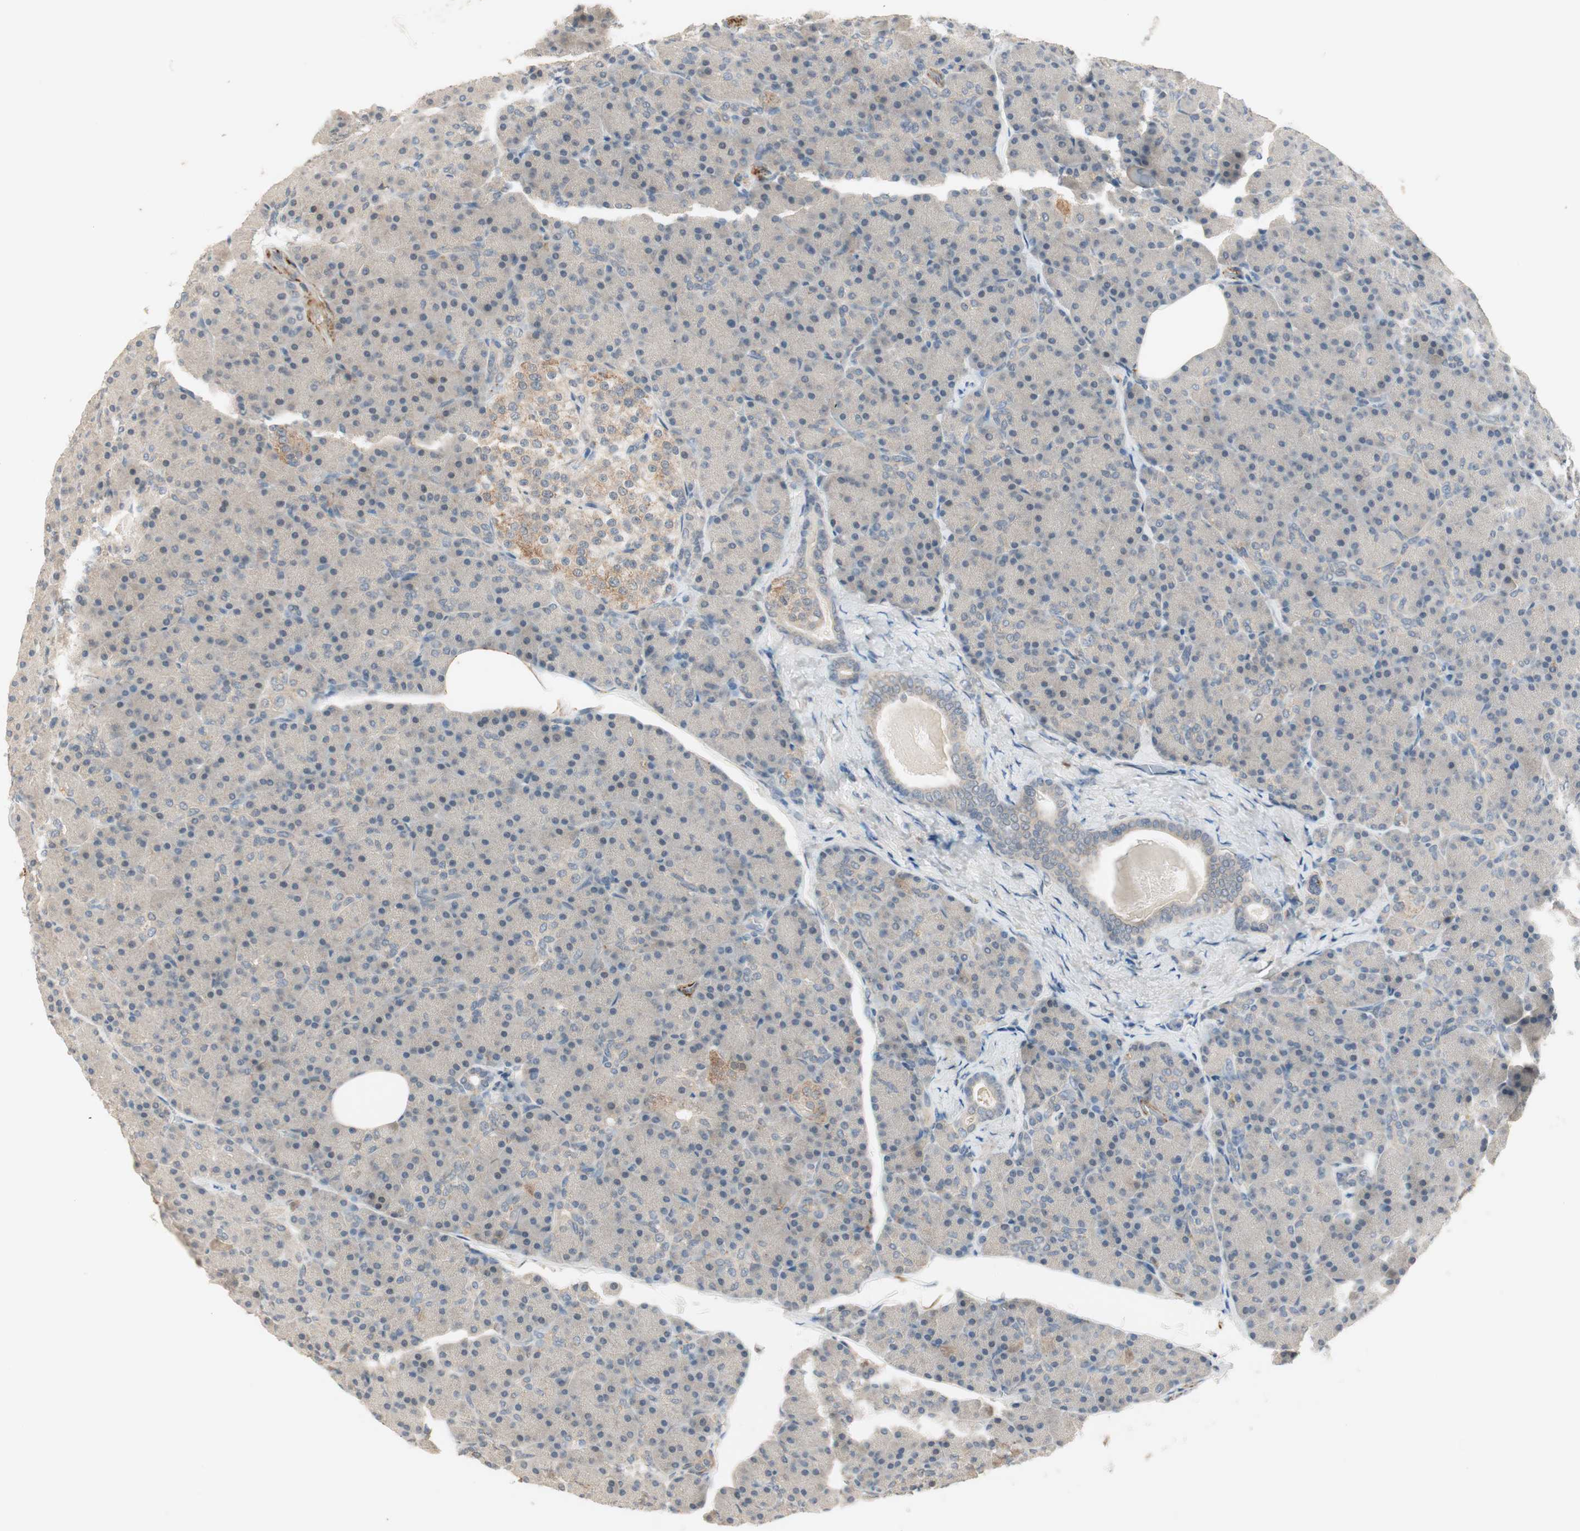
{"staining": {"intensity": "negative", "quantity": "none", "location": "none"}, "tissue": "pancreas", "cell_type": "Exocrine glandular cells", "image_type": "normal", "snomed": [{"axis": "morphology", "description": "Normal tissue, NOS"}, {"axis": "topography", "description": "Pancreas"}], "caption": "A high-resolution histopathology image shows immunohistochemistry (IHC) staining of benign pancreas, which shows no significant expression in exocrine glandular cells.", "gene": "RNGTT", "patient": {"sex": "female", "age": 43}}